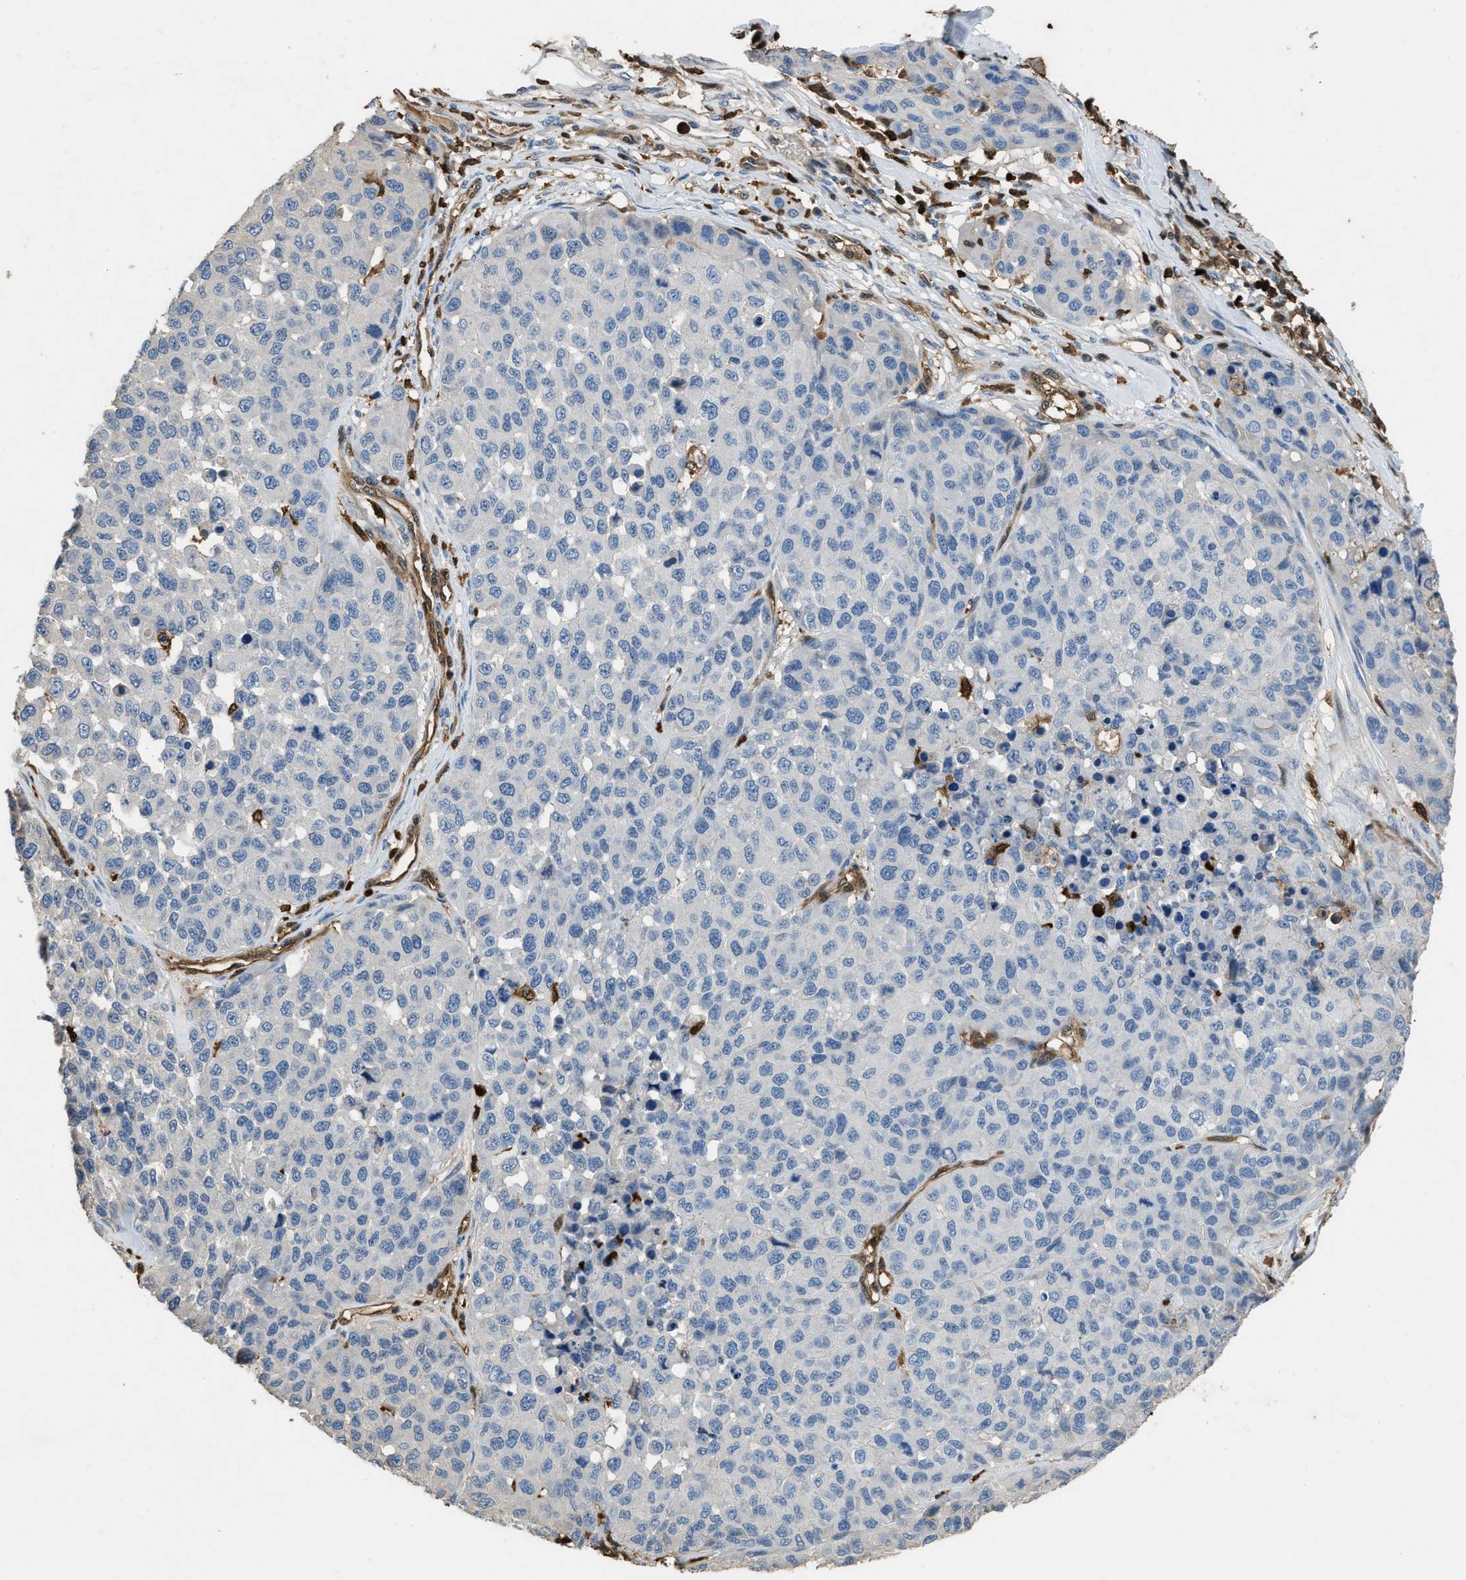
{"staining": {"intensity": "negative", "quantity": "none", "location": "none"}, "tissue": "melanoma", "cell_type": "Tumor cells", "image_type": "cancer", "snomed": [{"axis": "morphology", "description": "Malignant melanoma, NOS"}, {"axis": "topography", "description": "Skin"}], "caption": "This is a image of IHC staining of malignant melanoma, which shows no positivity in tumor cells.", "gene": "ARHGDIB", "patient": {"sex": "male", "age": 62}}